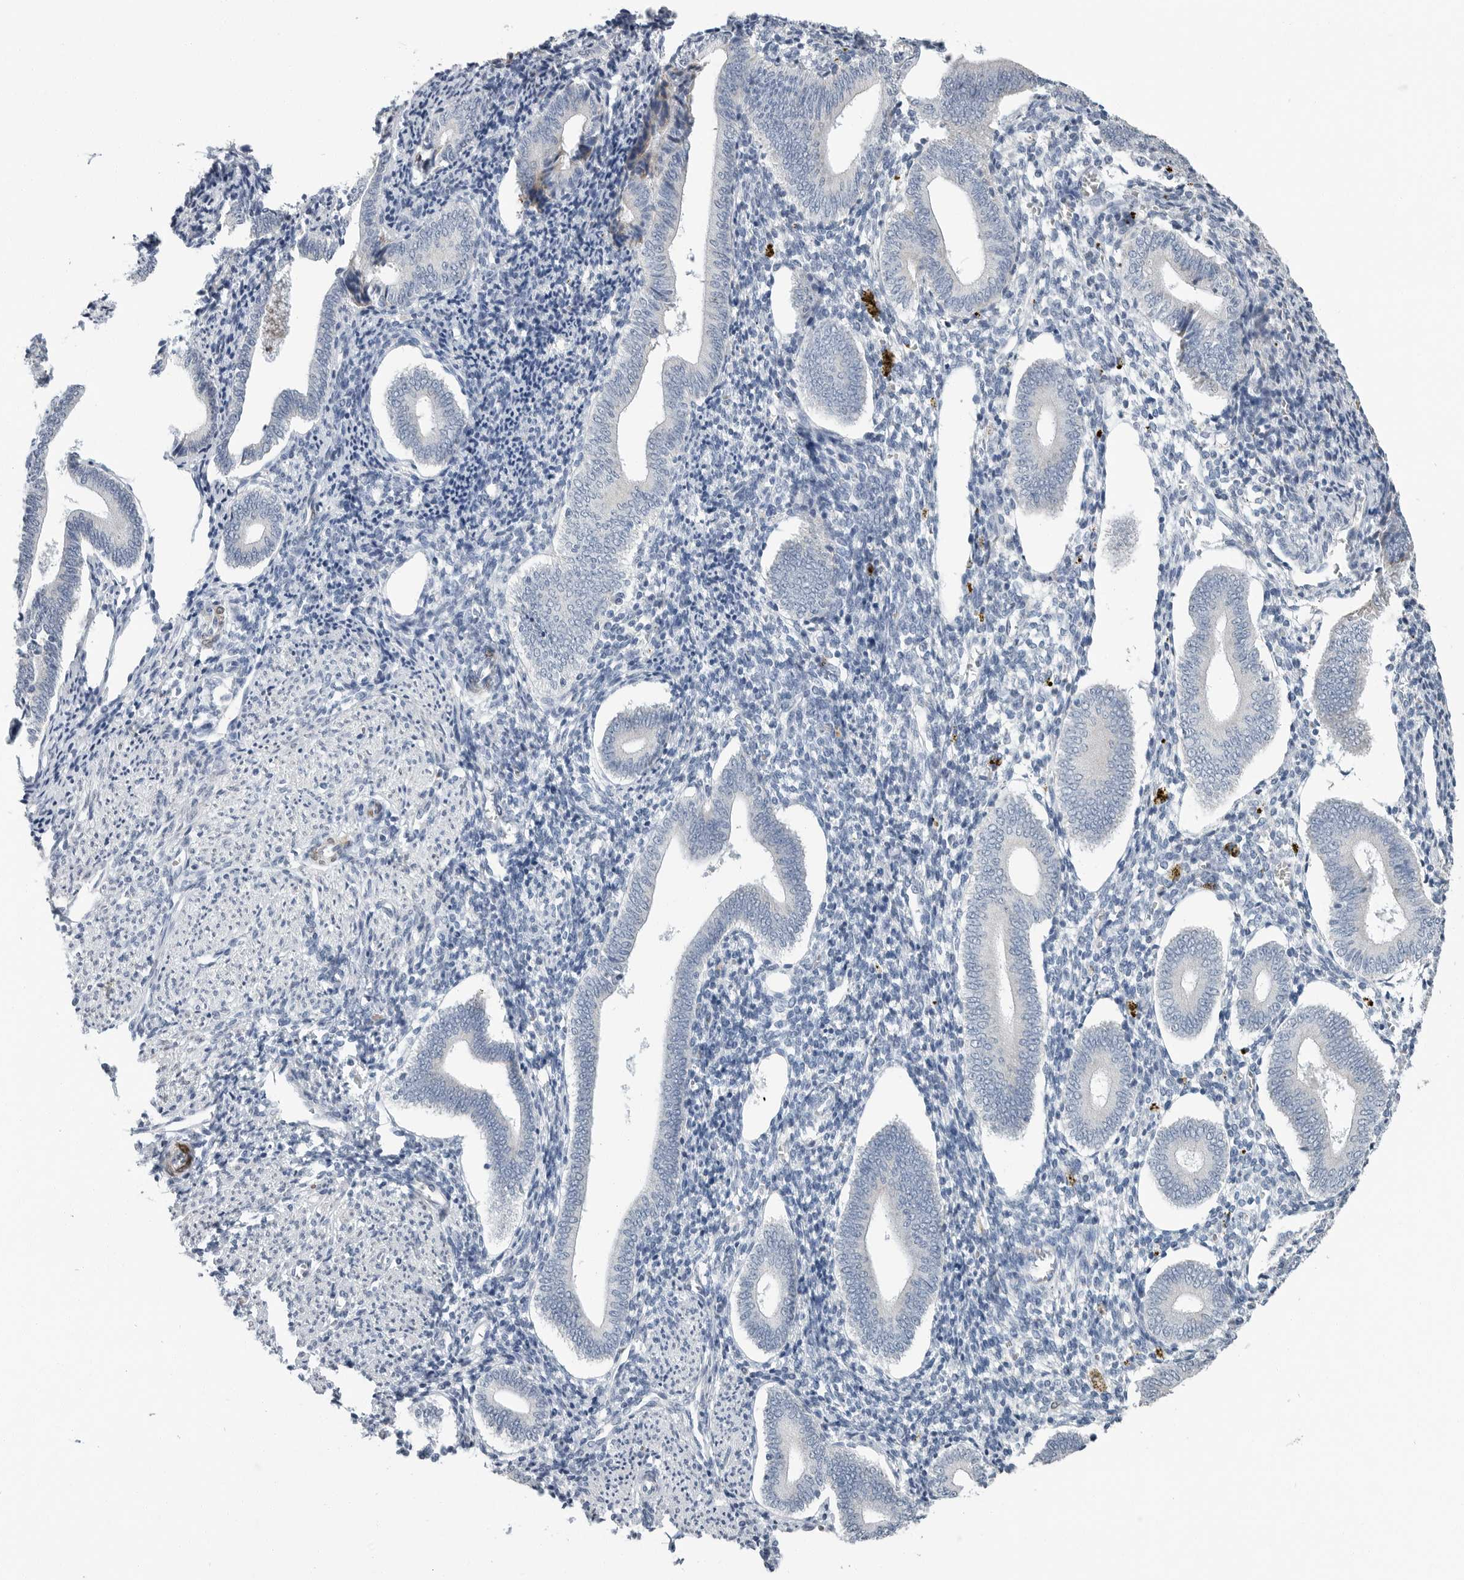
{"staining": {"intensity": "negative", "quantity": "none", "location": "none"}, "tissue": "endometrium", "cell_type": "Cells in endometrial stroma", "image_type": "normal", "snomed": [{"axis": "morphology", "description": "Normal tissue, NOS"}, {"axis": "topography", "description": "Uterus"}, {"axis": "topography", "description": "Endometrium"}], "caption": "Immunohistochemistry of unremarkable endometrium demonstrates no expression in cells in endometrial stroma.", "gene": "PLN", "patient": {"sex": "female", "age": 33}}